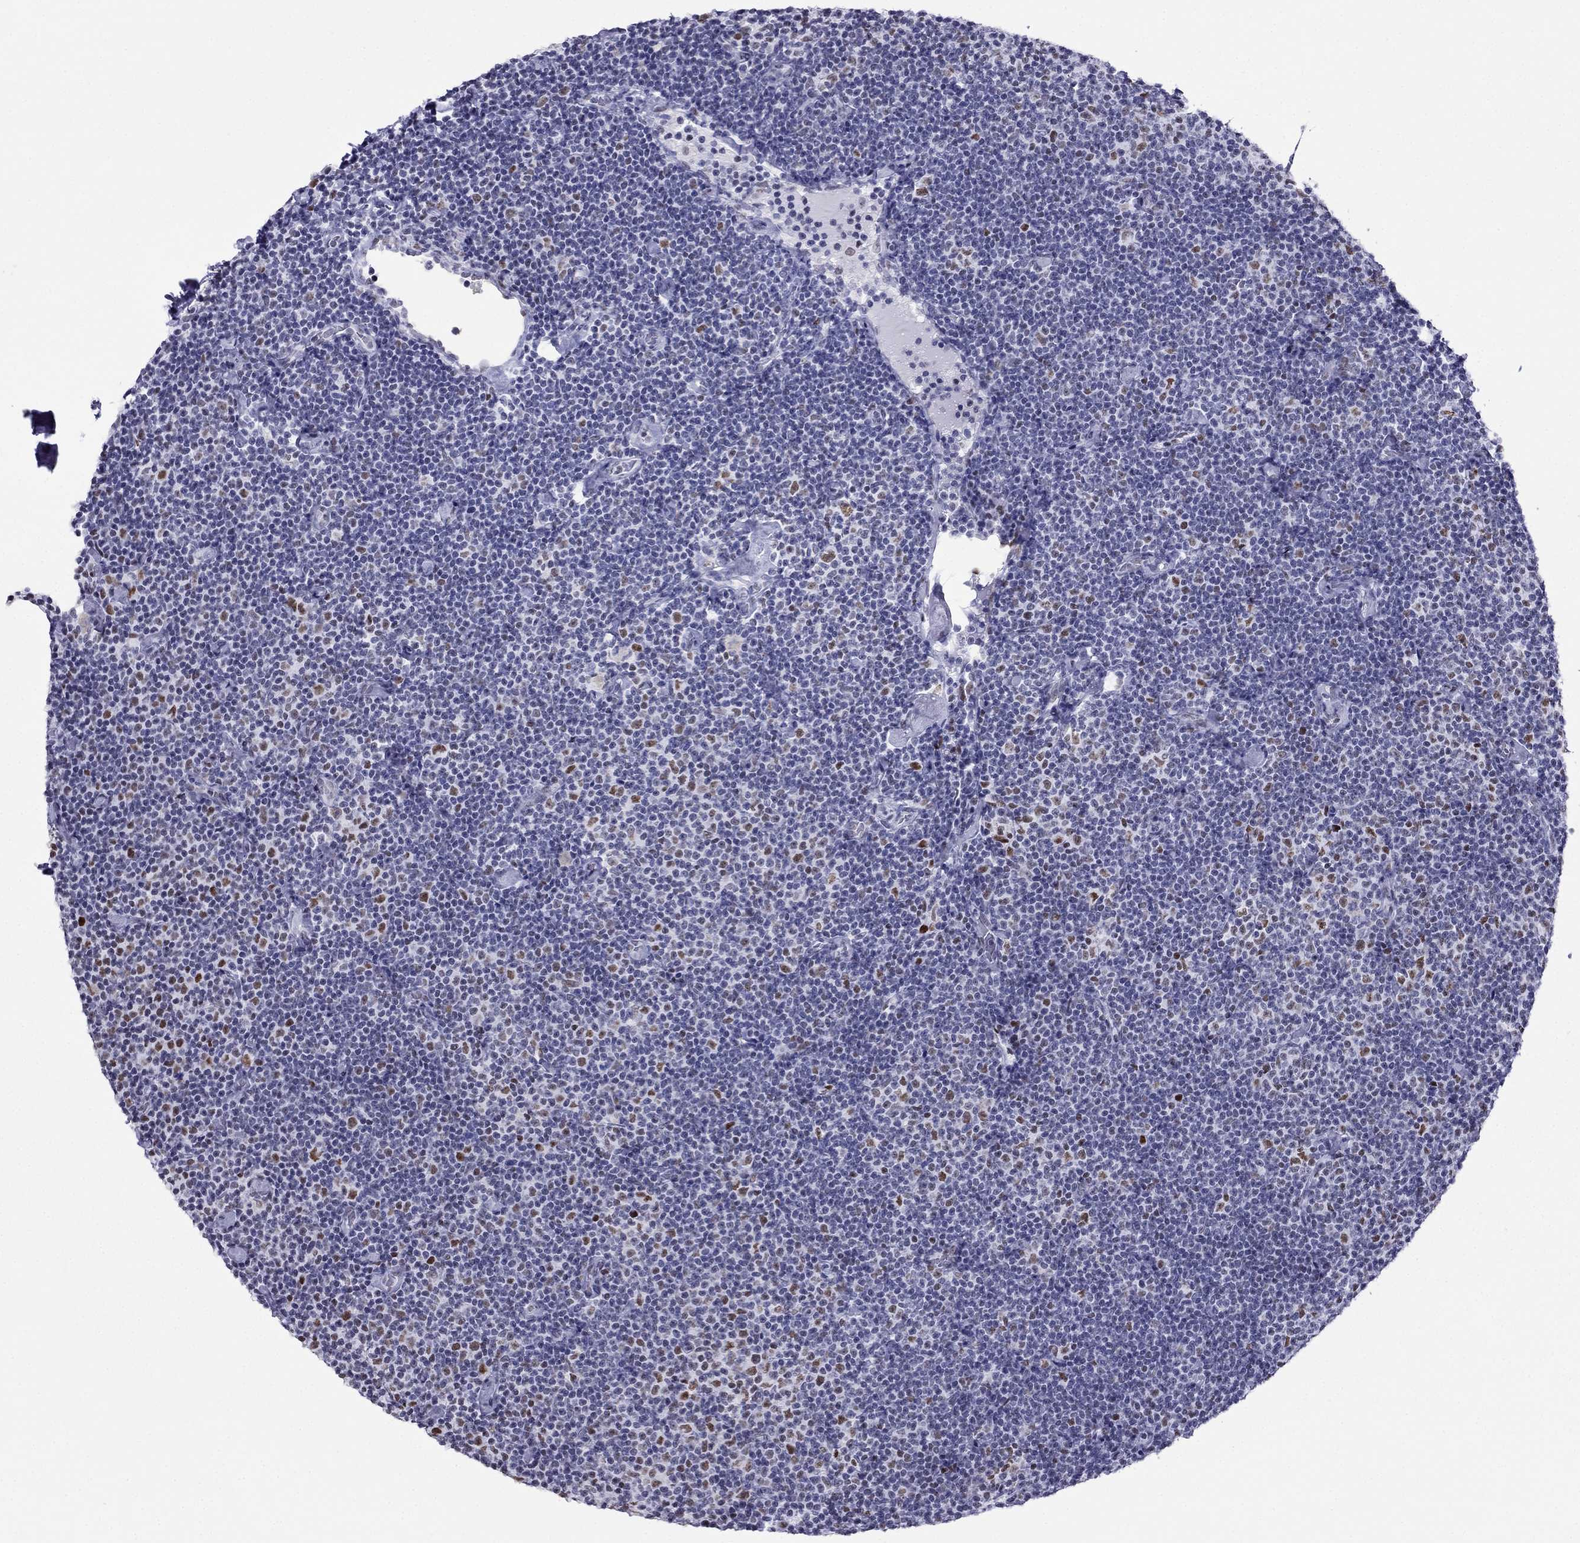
{"staining": {"intensity": "strong", "quantity": "<25%", "location": "nuclear"}, "tissue": "lymphoma", "cell_type": "Tumor cells", "image_type": "cancer", "snomed": [{"axis": "morphology", "description": "Malignant lymphoma, non-Hodgkin's type, Low grade"}, {"axis": "topography", "description": "Lymph node"}], "caption": "Brown immunohistochemical staining in human low-grade malignant lymphoma, non-Hodgkin's type reveals strong nuclear expression in approximately <25% of tumor cells. Immunohistochemistry stains the protein in brown and the nuclei are stained blue.", "gene": "PPM1G", "patient": {"sex": "male", "age": 81}}